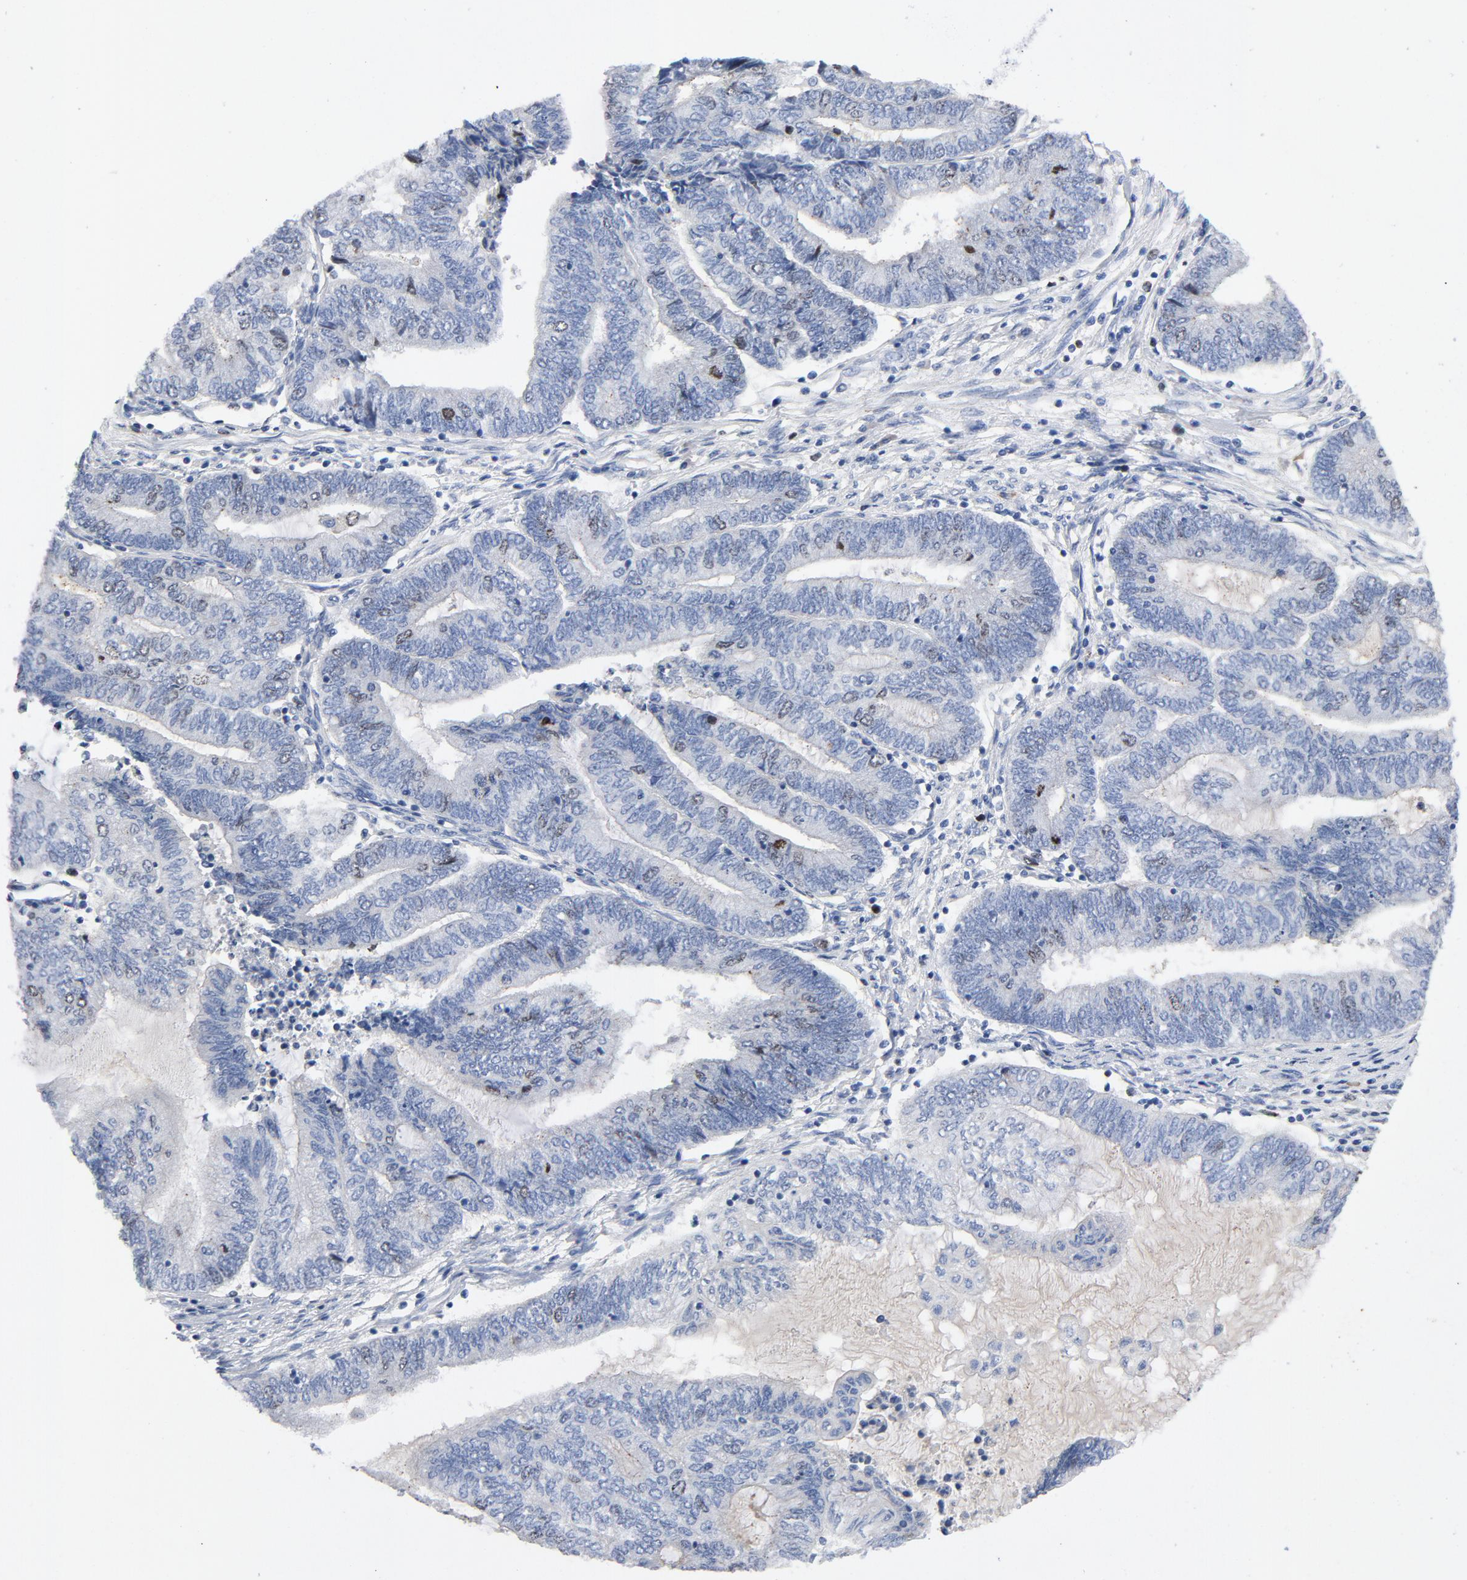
{"staining": {"intensity": "moderate", "quantity": "<25%", "location": "nuclear"}, "tissue": "endometrial cancer", "cell_type": "Tumor cells", "image_type": "cancer", "snomed": [{"axis": "morphology", "description": "Adenocarcinoma, NOS"}, {"axis": "topography", "description": "Uterus"}, {"axis": "topography", "description": "Endometrium"}], "caption": "Moderate nuclear protein positivity is present in approximately <25% of tumor cells in endometrial adenocarcinoma. The staining was performed using DAB (3,3'-diaminobenzidine) to visualize the protein expression in brown, while the nuclei were stained in blue with hematoxylin (Magnification: 20x).", "gene": "BIRC5", "patient": {"sex": "female", "age": 70}}